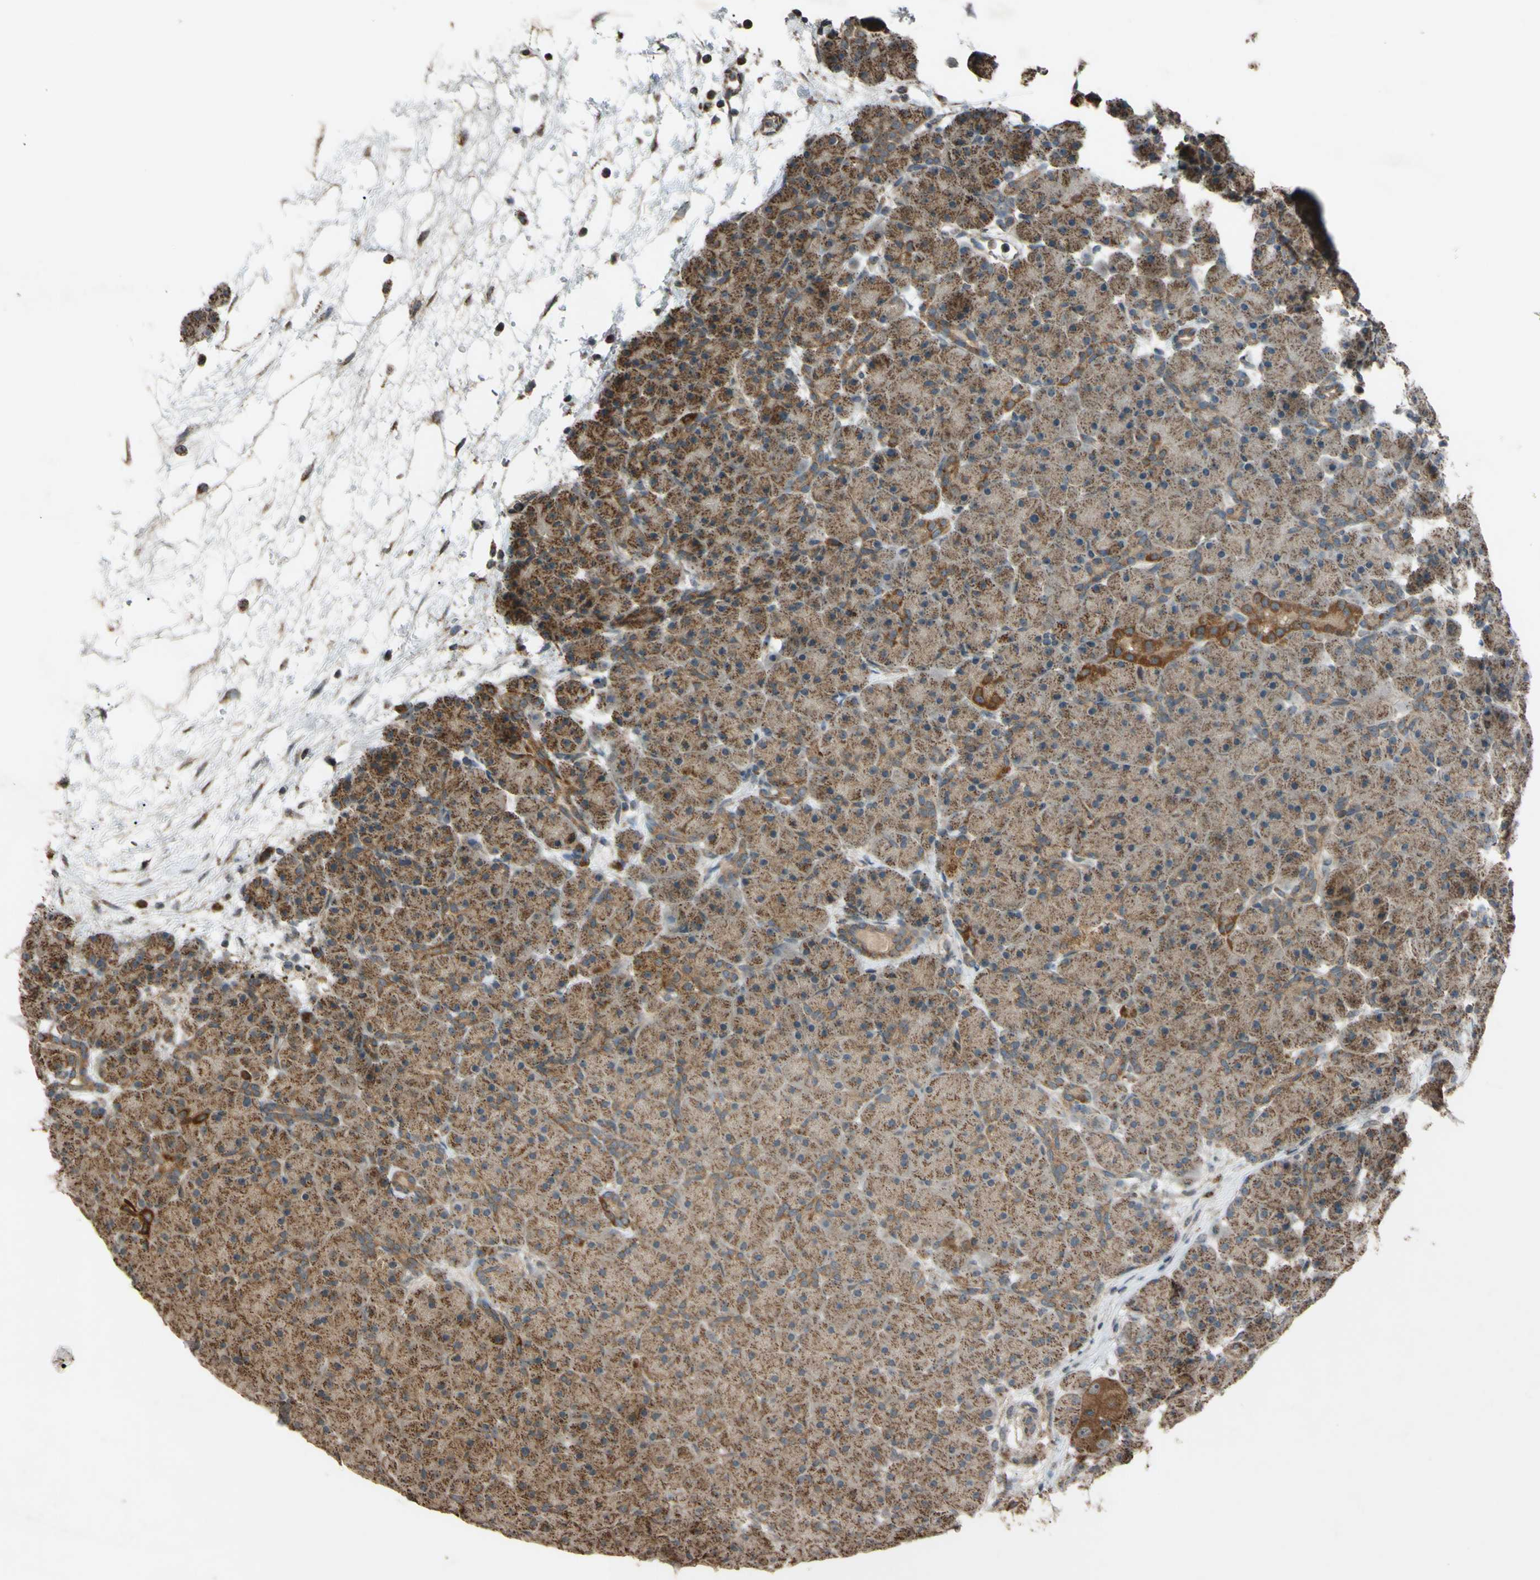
{"staining": {"intensity": "moderate", "quantity": ">75%", "location": "cytoplasmic/membranous"}, "tissue": "pancreas", "cell_type": "Exocrine glandular cells", "image_type": "normal", "snomed": [{"axis": "morphology", "description": "Normal tissue, NOS"}, {"axis": "topography", "description": "Pancreas"}], "caption": "This histopathology image displays unremarkable pancreas stained with immunohistochemistry (IHC) to label a protein in brown. The cytoplasmic/membranous of exocrine glandular cells show moderate positivity for the protein. Nuclei are counter-stained blue.", "gene": "ACOT8", "patient": {"sex": "male", "age": 66}}